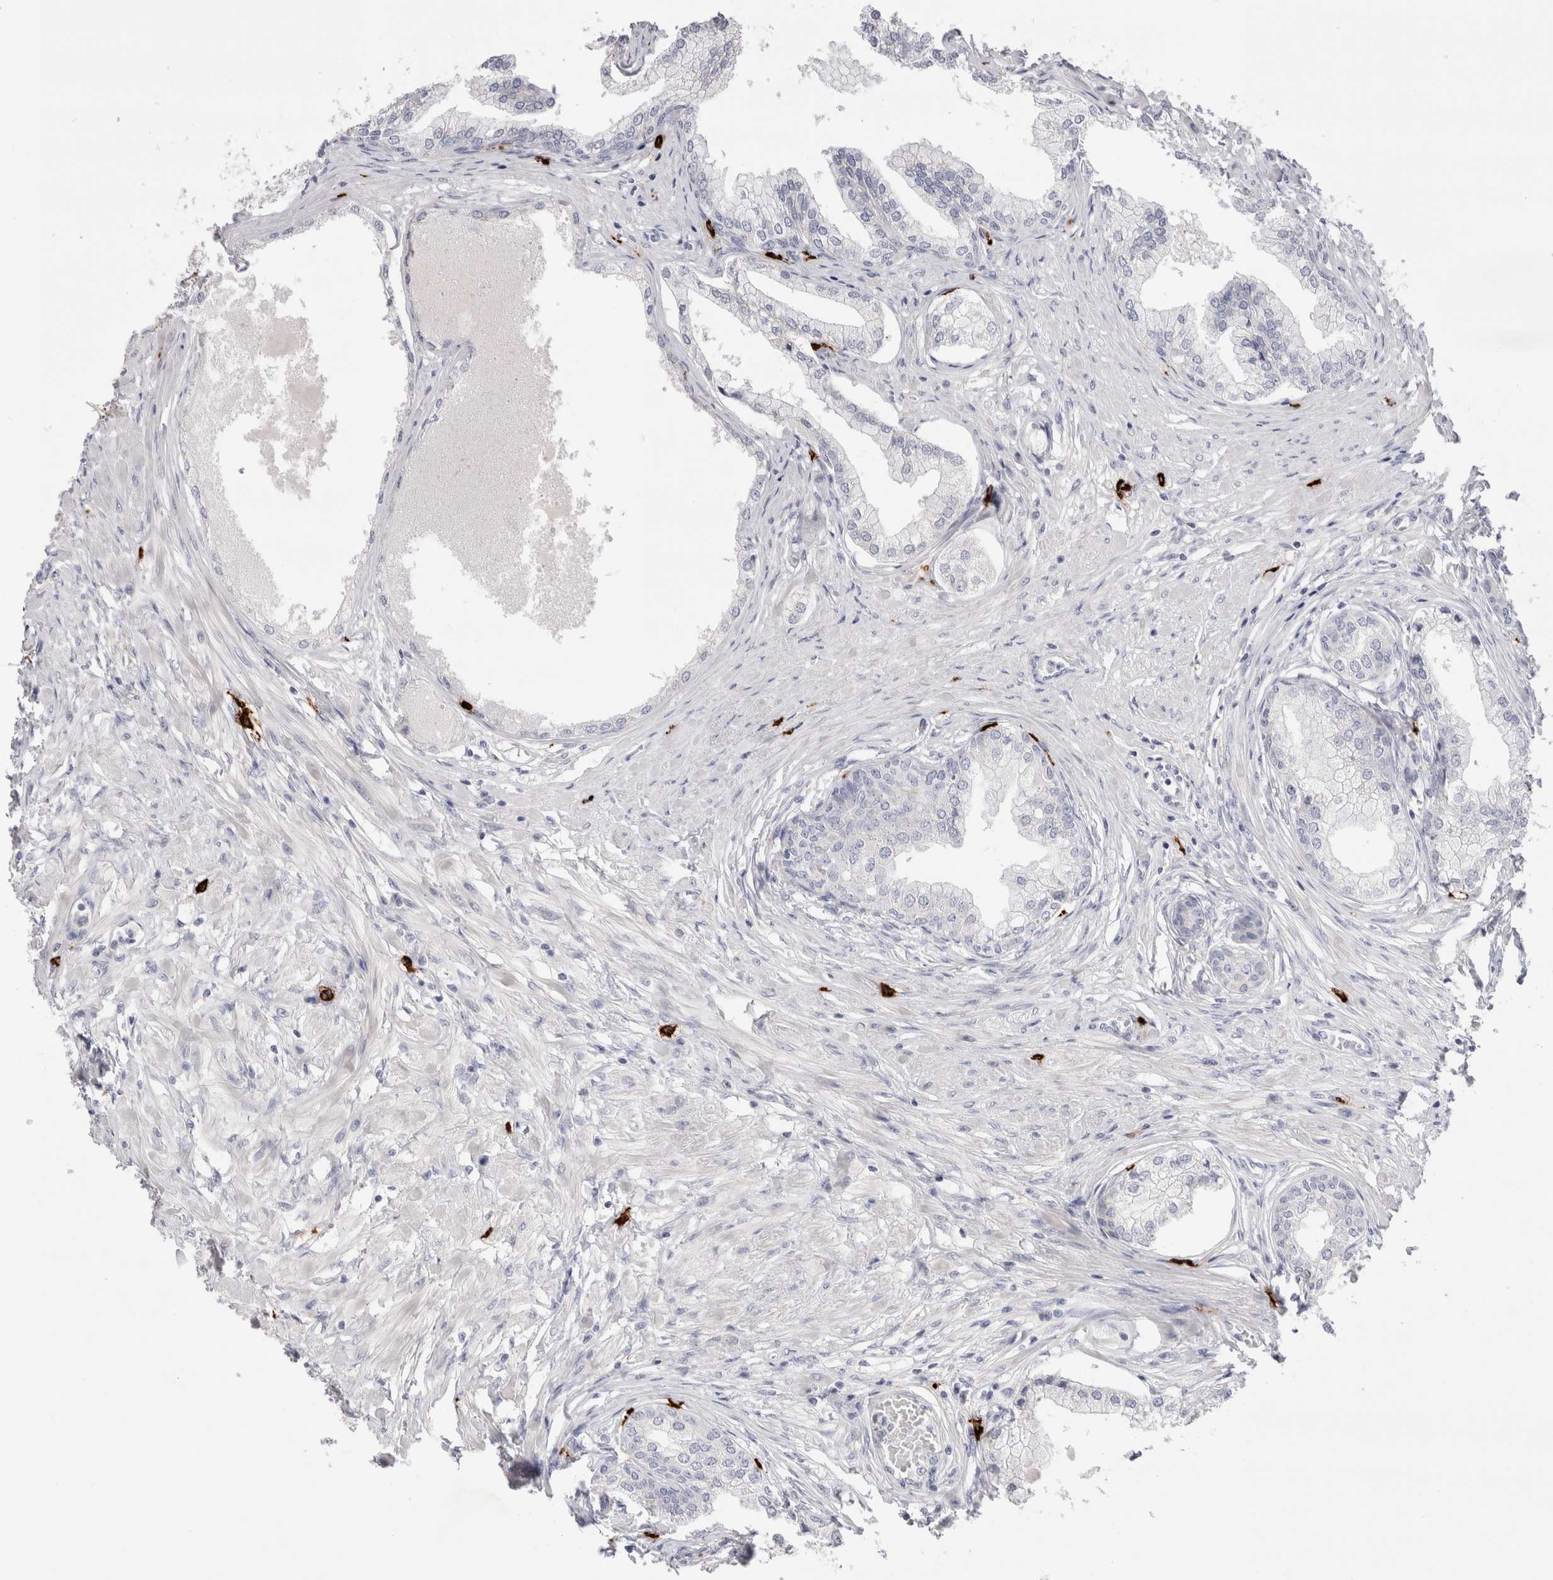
{"staining": {"intensity": "negative", "quantity": "none", "location": "none"}, "tissue": "prostate", "cell_type": "Glandular cells", "image_type": "normal", "snomed": [{"axis": "morphology", "description": "Normal tissue, NOS"}, {"axis": "morphology", "description": "Urothelial carcinoma, Low grade"}, {"axis": "topography", "description": "Urinary bladder"}, {"axis": "topography", "description": "Prostate"}], "caption": "Glandular cells show no significant protein positivity in unremarkable prostate.", "gene": "SPINK2", "patient": {"sex": "male", "age": 60}}